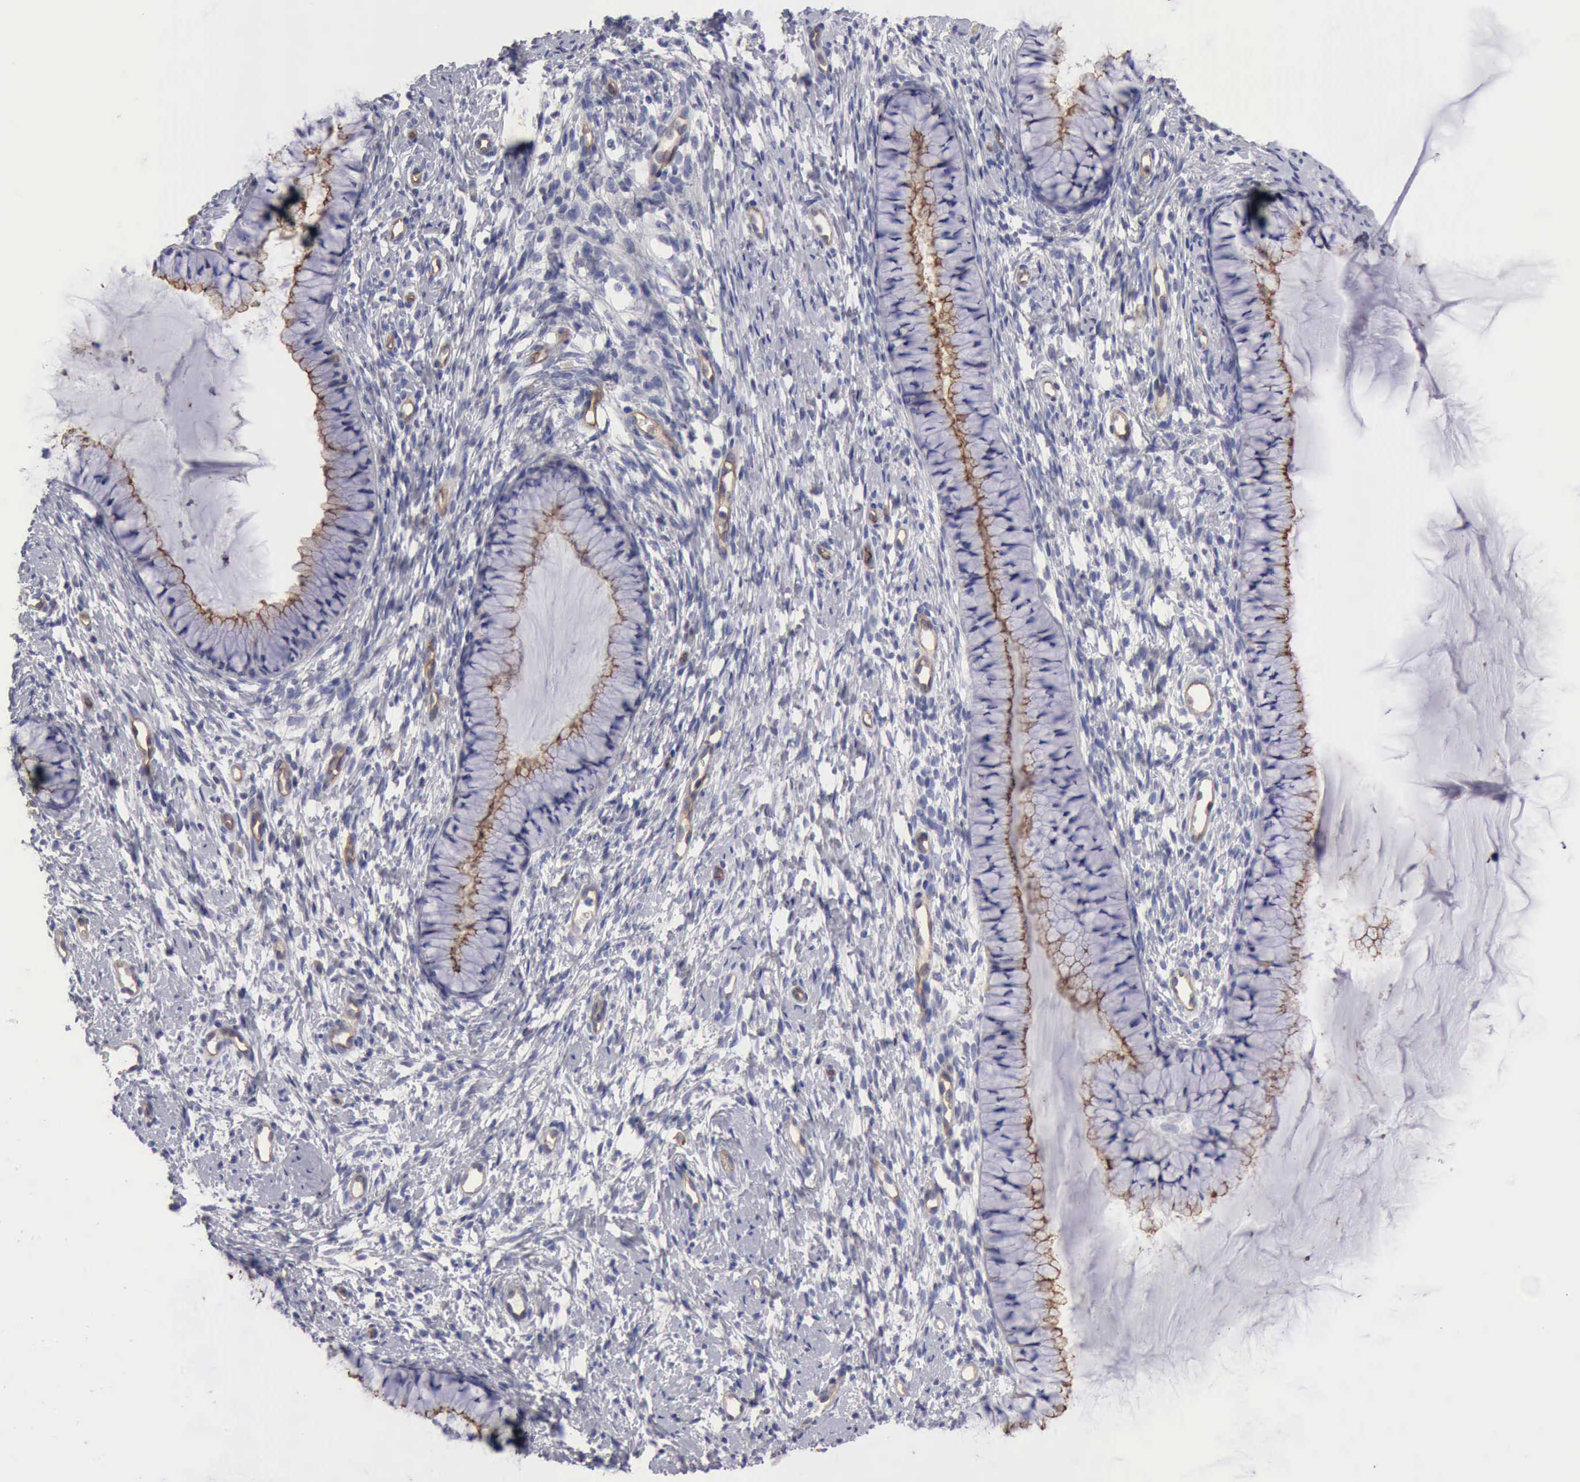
{"staining": {"intensity": "weak", "quantity": "<25%", "location": "cytoplasmic/membranous"}, "tissue": "cervix", "cell_type": "Glandular cells", "image_type": "normal", "snomed": [{"axis": "morphology", "description": "Normal tissue, NOS"}, {"axis": "topography", "description": "Cervix"}], "caption": "Immunohistochemistry of unremarkable cervix demonstrates no expression in glandular cells.", "gene": "RDX", "patient": {"sex": "female", "age": 82}}